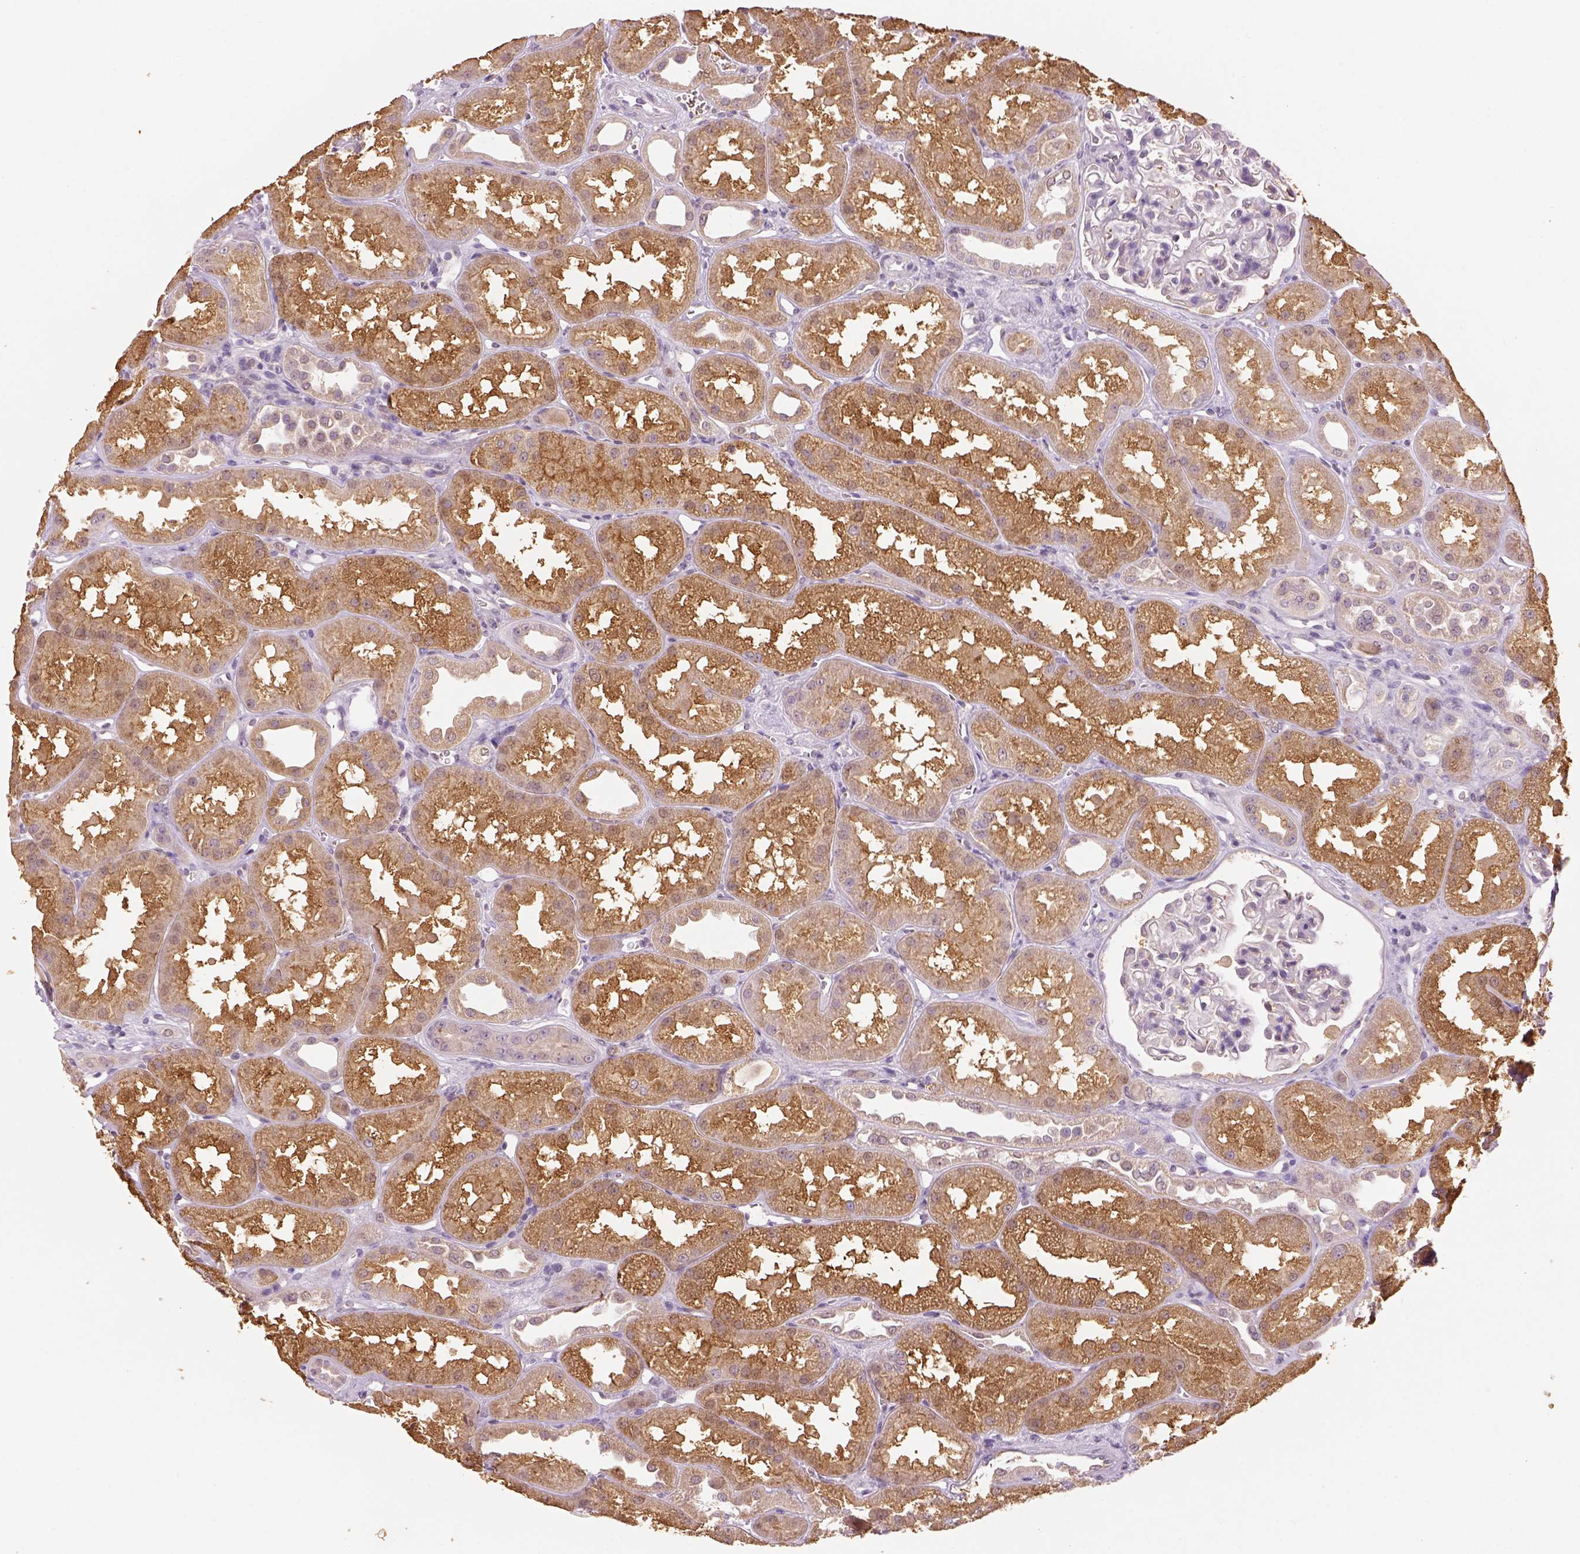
{"staining": {"intensity": "negative", "quantity": "none", "location": "none"}, "tissue": "kidney", "cell_type": "Cells in glomeruli", "image_type": "normal", "snomed": [{"axis": "morphology", "description": "Normal tissue, NOS"}, {"axis": "topography", "description": "Kidney"}], "caption": "Cells in glomeruli show no significant protein staining in unremarkable kidney.", "gene": "AP2B1", "patient": {"sex": "male", "age": 61}}